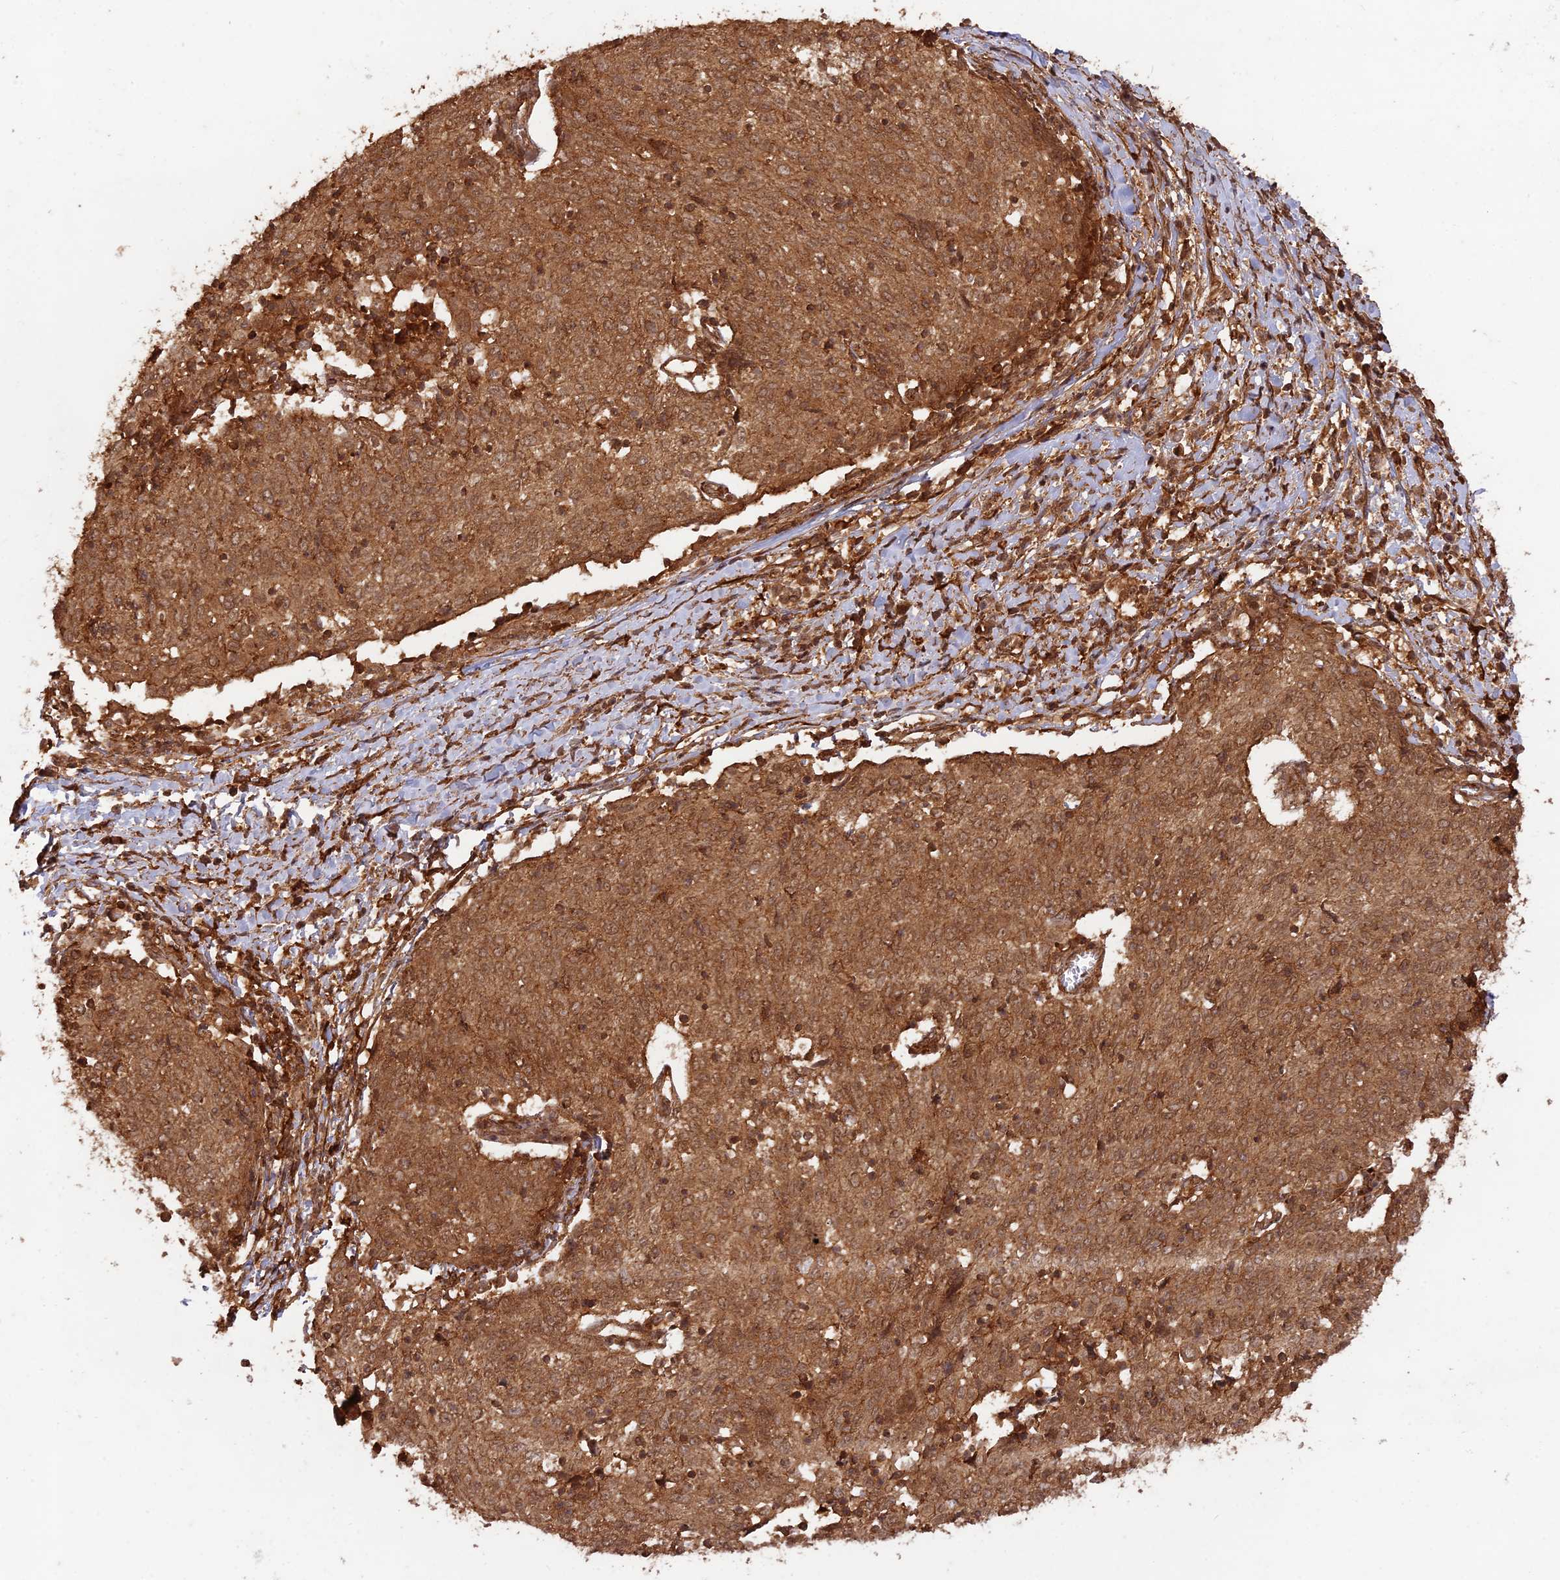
{"staining": {"intensity": "moderate", "quantity": ">75%", "location": "cytoplasmic/membranous"}, "tissue": "cervical cancer", "cell_type": "Tumor cells", "image_type": "cancer", "snomed": [{"axis": "morphology", "description": "Squamous cell carcinoma, NOS"}, {"axis": "topography", "description": "Cervix"}], "caption": "An immunohistochemistry photomicrograph of neoplastic tissue is shown. Protein staining in brown highlights moderate cytoplasmic/membranous positivity in cervical cancer (squamous cell carcinoma) within tumor cells.", "gene": "CCDC174", "patient": {"sex": "female", "age": 52}}